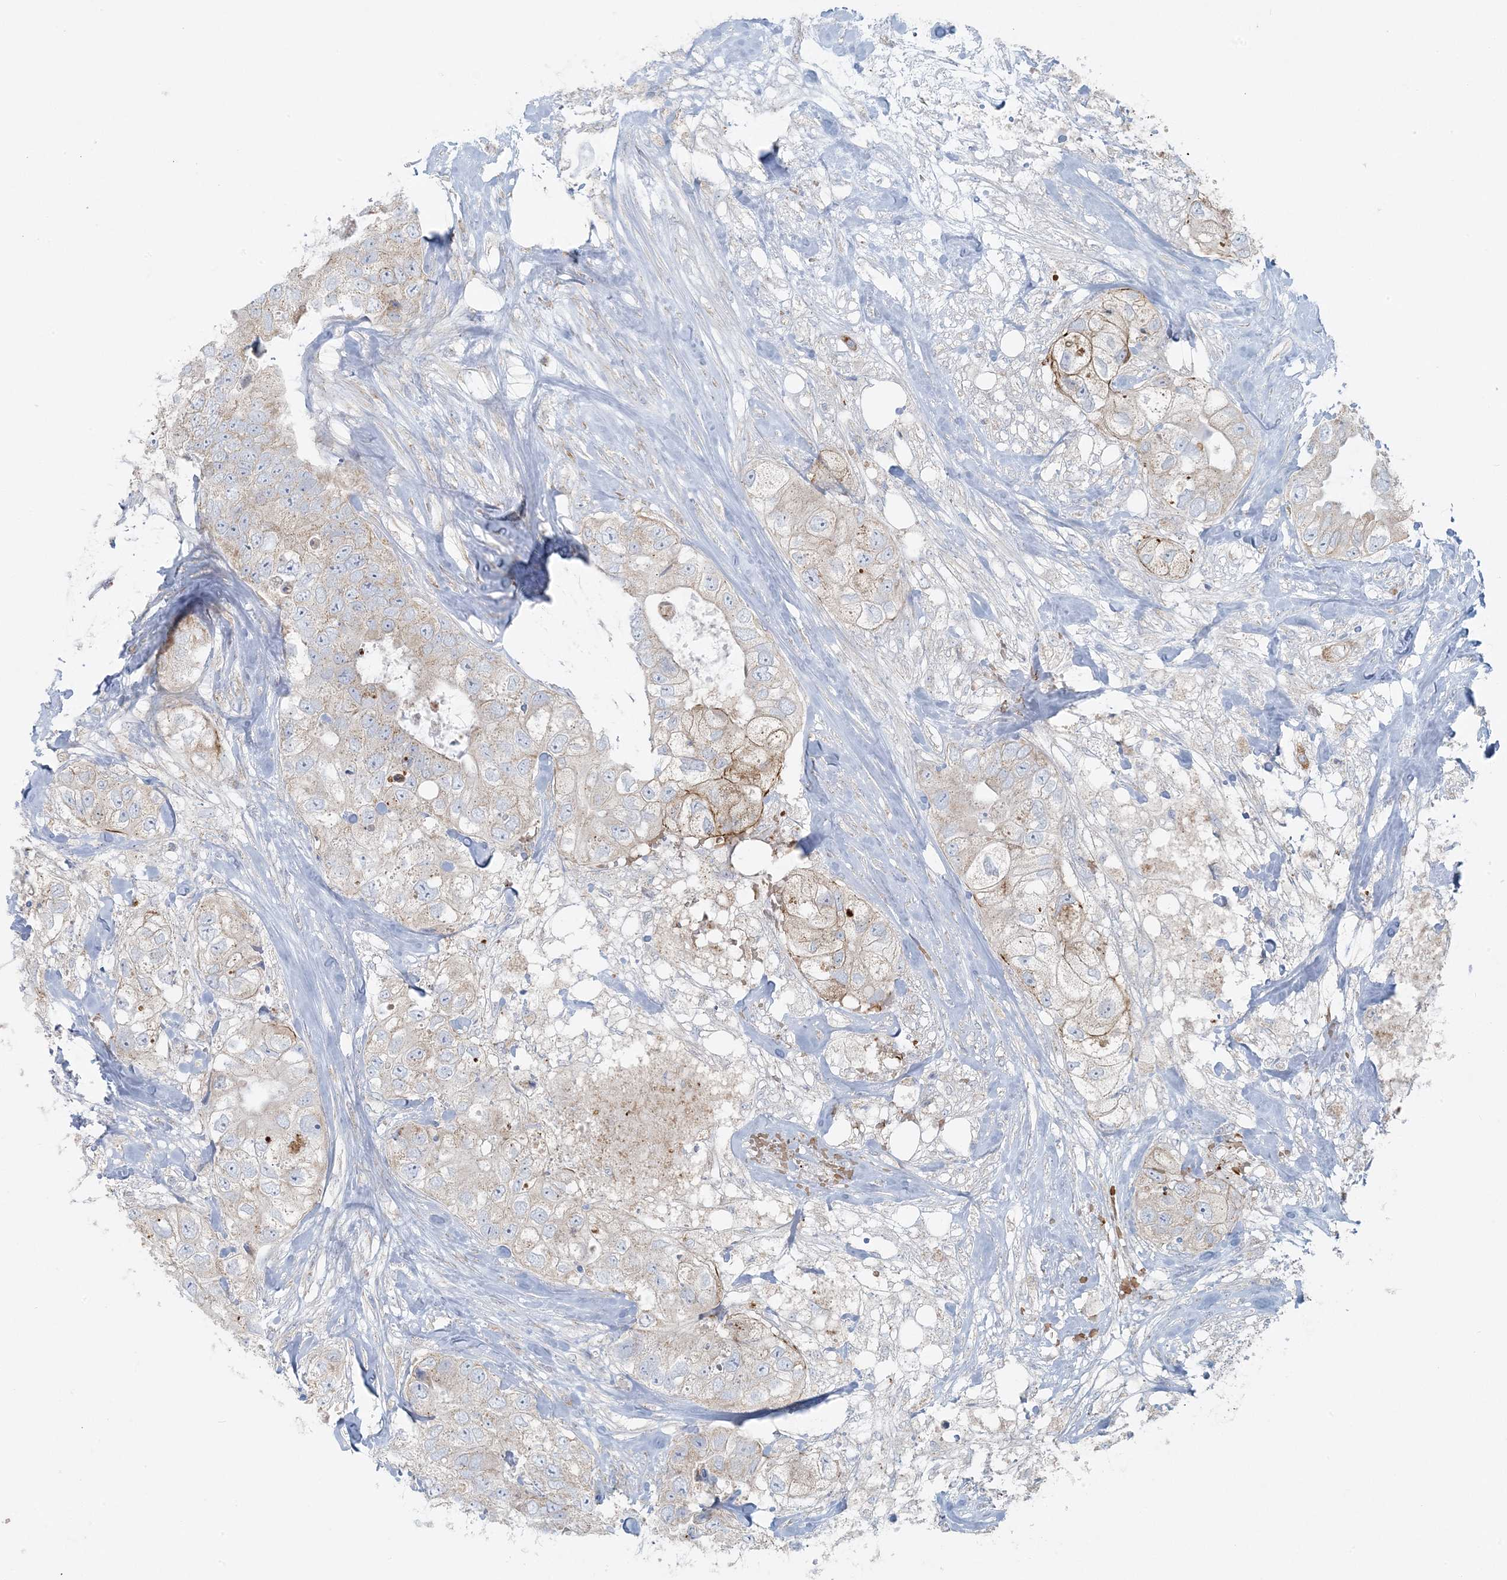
{"staining": {"intensity": "weak", "quantity": "<25%", "location": "cytoplasmic/membranous"}, "tissue": "breast cancer", "cell_type": "Tumor cells", "image_type": "cancer", "snomed": [{"axis": "morphology", "description": "Duct carcinoma"}, {"axis": "topography", "description": "Breast"}], "caption": "Breast cancer was stained to show a protein in brown. There is no significant positivity in tumor cells. The staining was performed using DAB to visualize the protein expression in brown, while the nuclei were stained in blue with hematoxylin (Magnification: 20x).", "gene": "PIK3R4", "patient": {"sex": "female", "age": 62}}